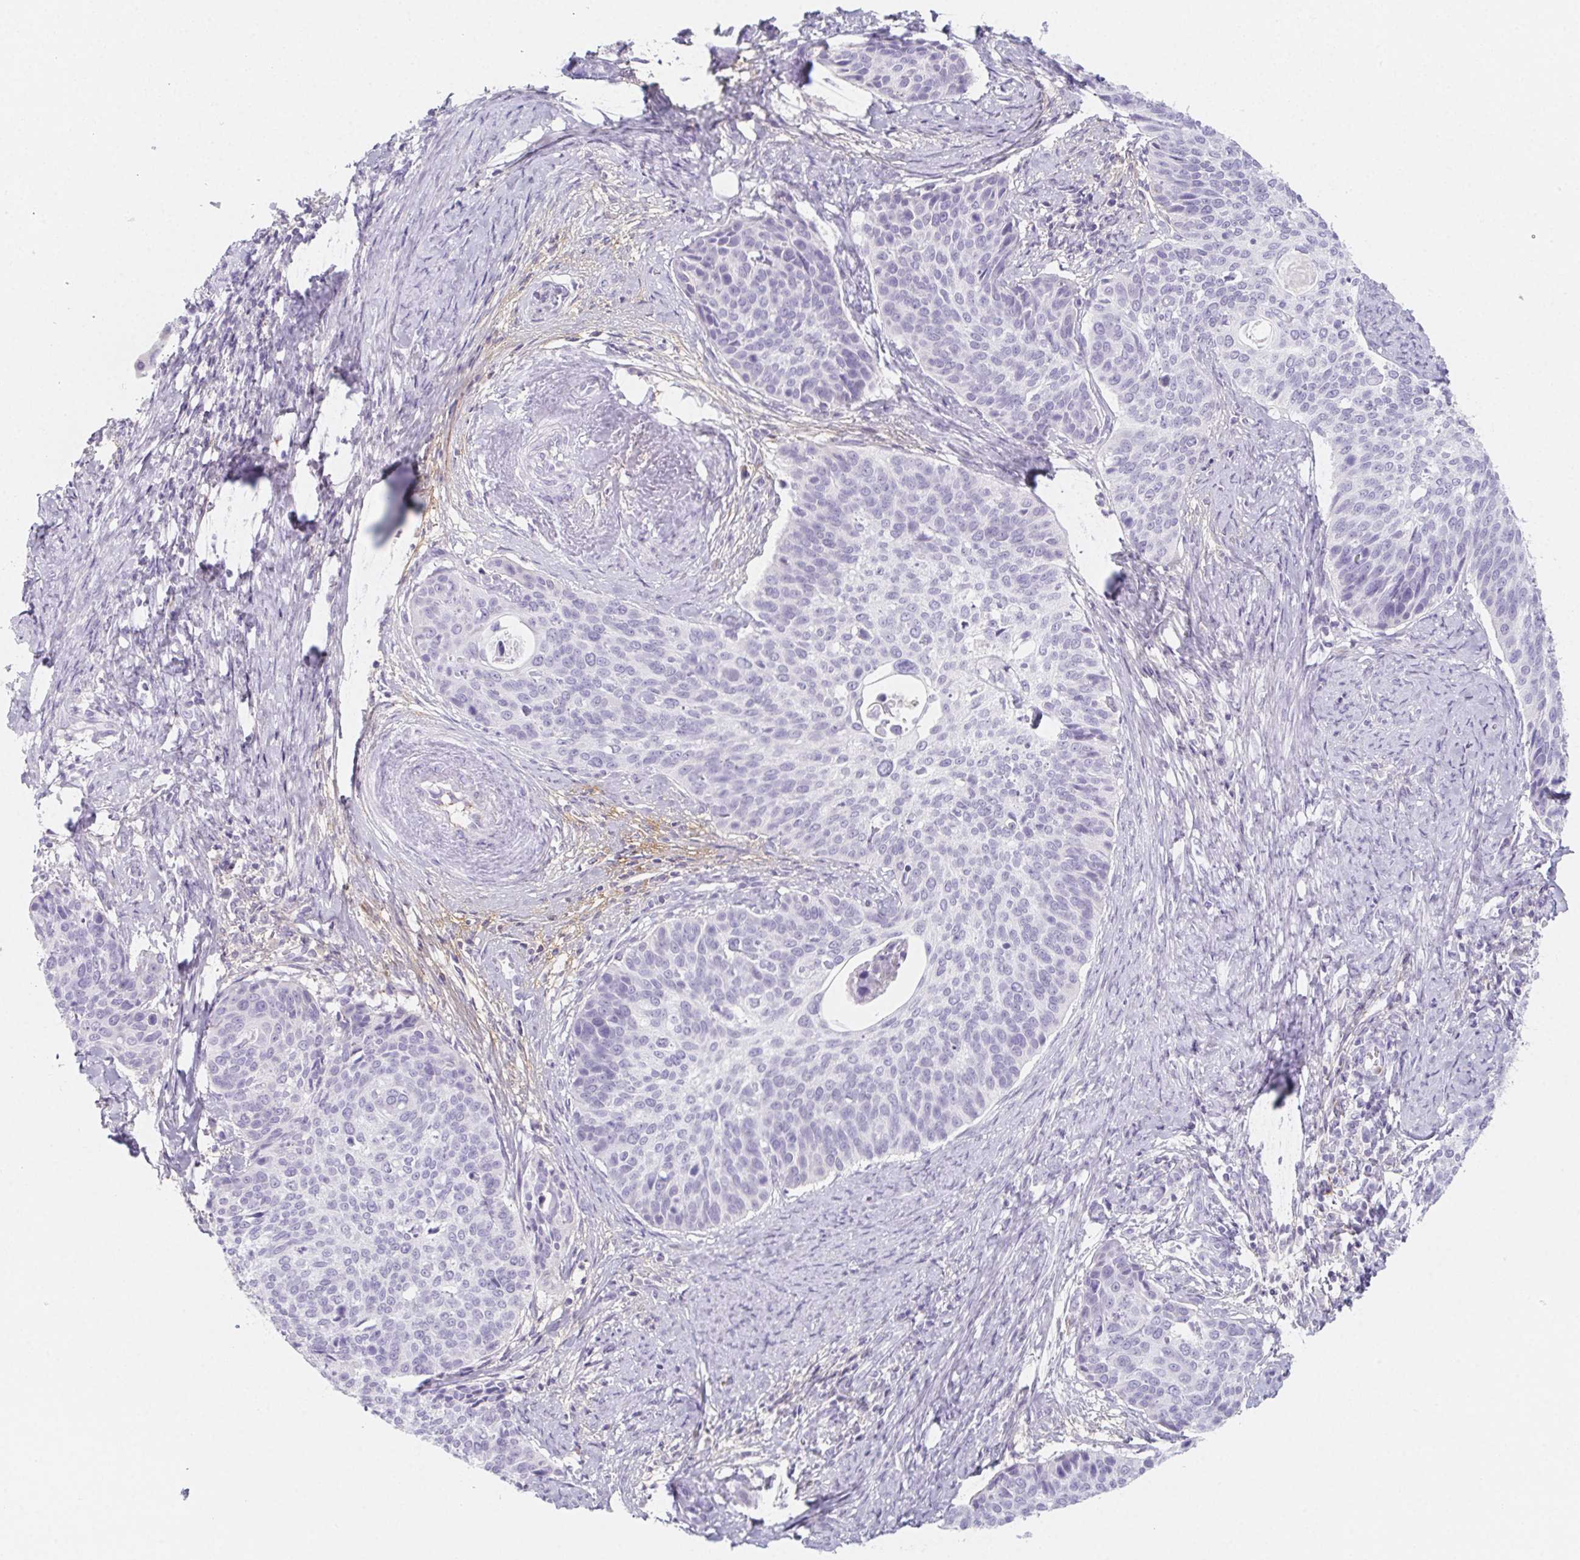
{"staining": {"intensity": "negative", "quantity": "none", "location": "none"}, "tissue": "cervical cancer", "cell_type": "Tumor cells", "image_type": "cancer", "snomed": [{"axis": "morphology", "description": "Squamous cell carcinoma, NOS"}, {"axis": "topography", "description": "Cervix"}], "caption": "Tumor cells are negative for brown protein staining in cervical cancer (squamous cell carcinoma).", "gene": "ITIH2", "patient": {"sex": "female", "age": 69}}